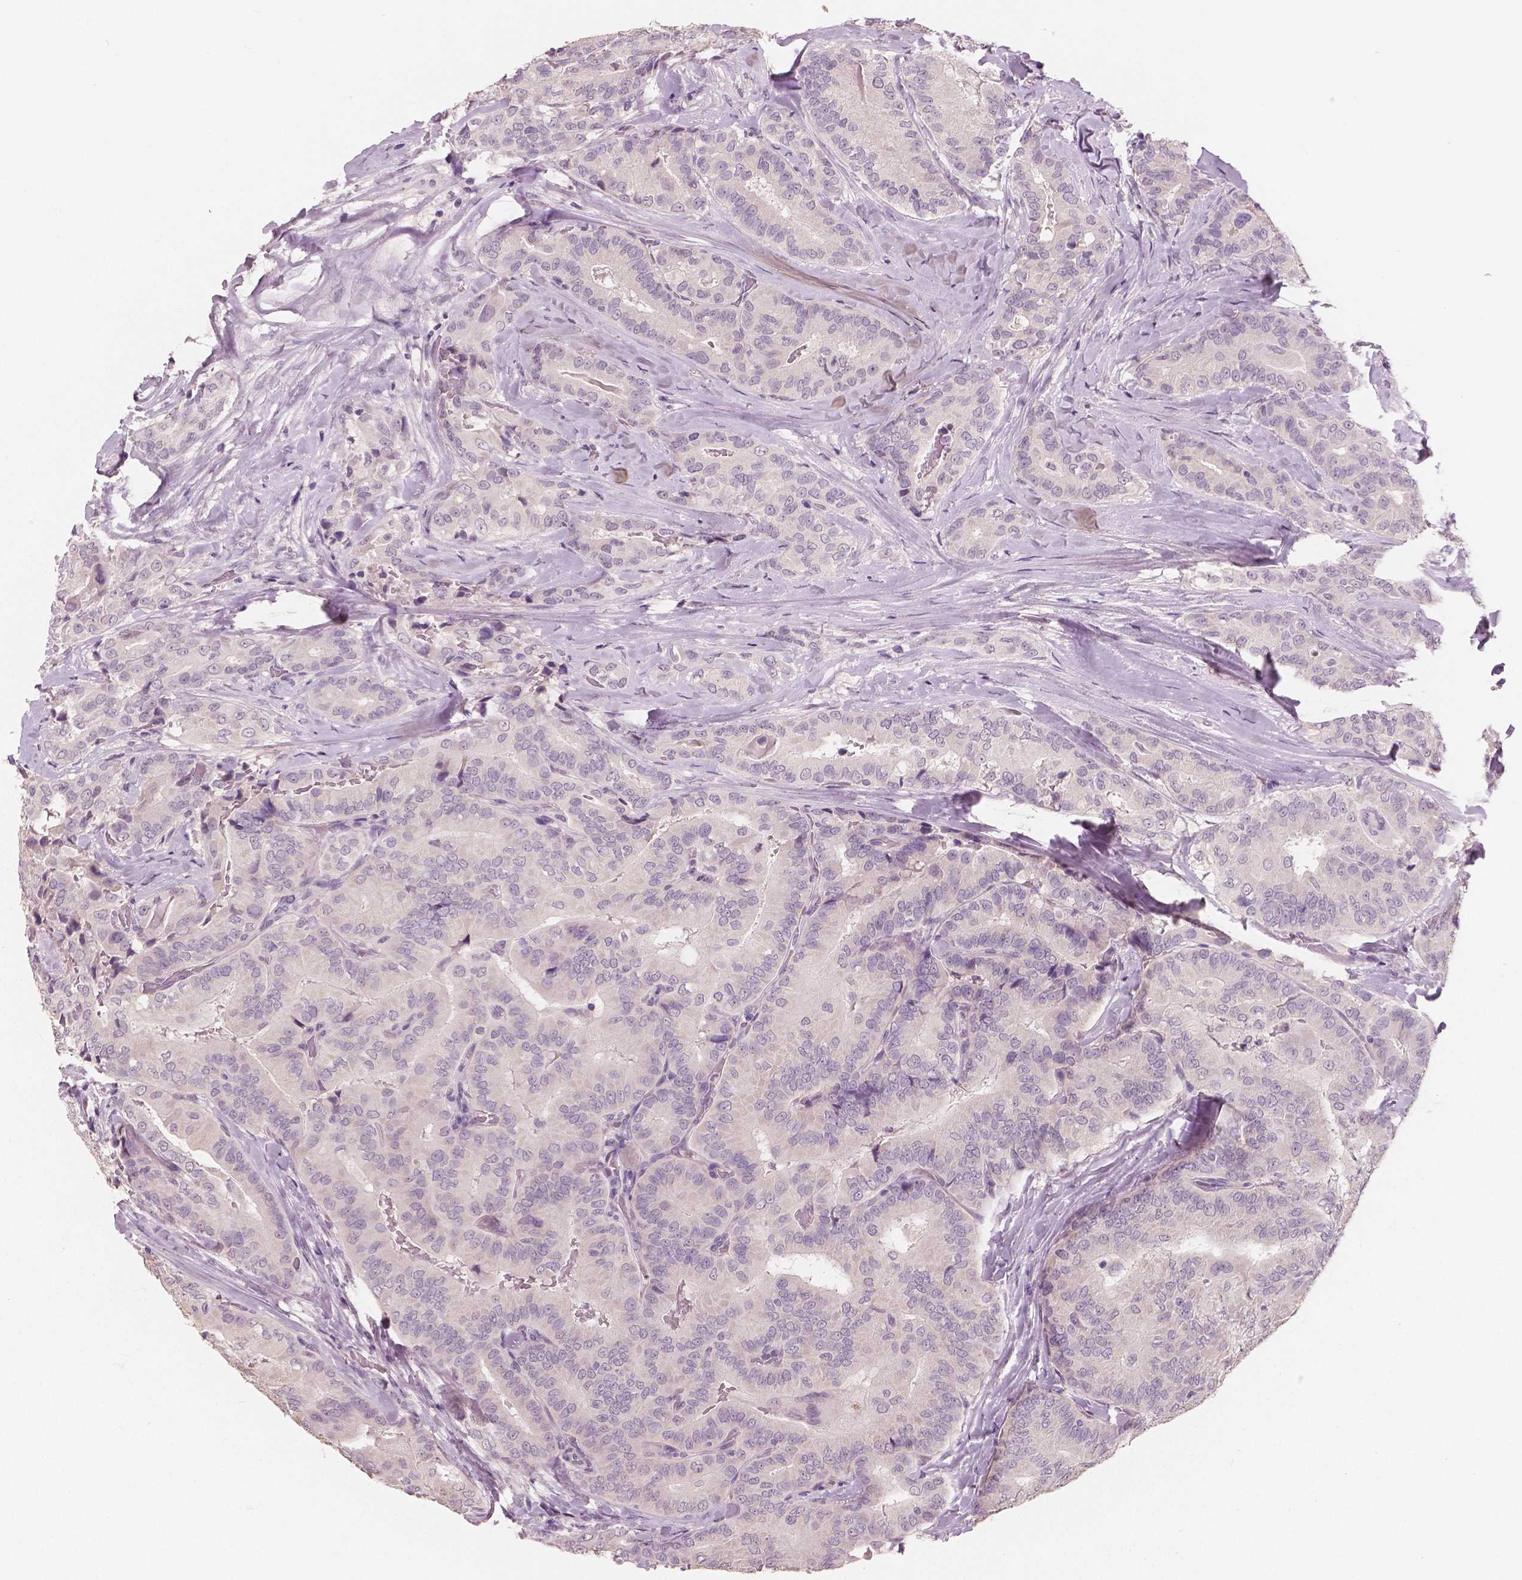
{"staining": {"intensity": "negative", "quantity": "none", "location": "none"}, "tissue": "thyroid cancer", "cell_type": "Tumor cells", "image_type": "cancer", "snomed": [{"axis": "morphology", "description": "Papillary adenocarcinoma, NOS"}, {"axis": "topography", "description": "Thyroid gland"}], "caption": "Thyroid papillary adenocarcinoma was stained to show a protein in brown. There is no significant staining in tumor cells. (Stains: DAB (3,3'-diaminobenzidine) IHC with hematoxylin counter stain, Microscopy: brightfield microscopy at high magnification).", "gene": "KIT", "patient": {"sex": "male", "age": 61}}